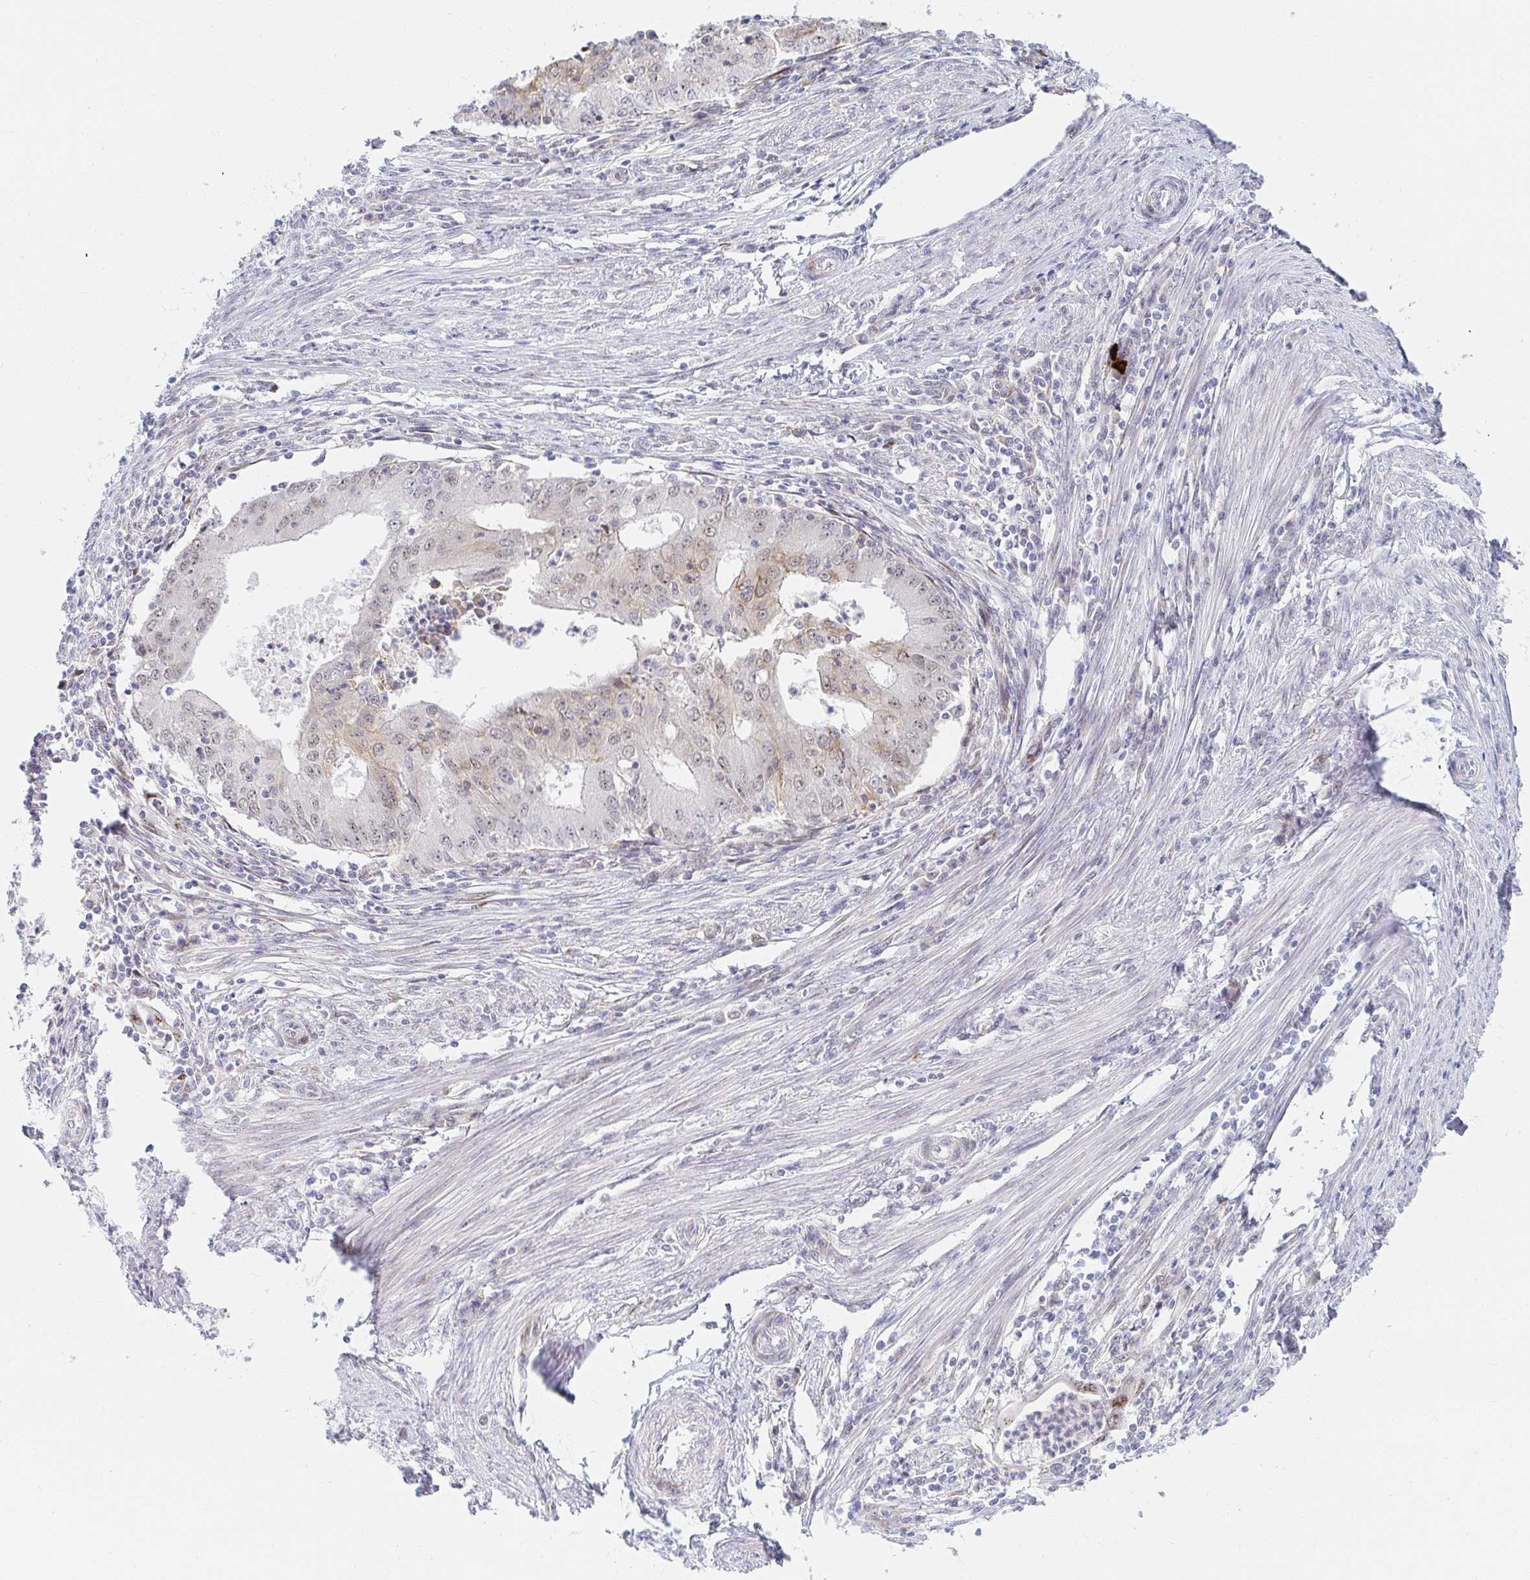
{"staining": {"intensity": "weak", "quantity": "<25%", "location": "cytoplasmic/membranous,nuclear"}, "tissue": "endometrial cancer", "cell_type": "Tumor cells", "image_type": "cancer", "snomed": [{"axis": "morphology", "description": "Adenocarcinoma, NOS"}, {"axis": "topography", "description": "Endometrium"}], "caption": "Immunohistochemistry micrograph of human endometrial cancer stained for a protein (brown), which demonstrates no staining in tumor cells.", "gene": "COL28A1", "patient": {"sex": "female", "age": 50}}